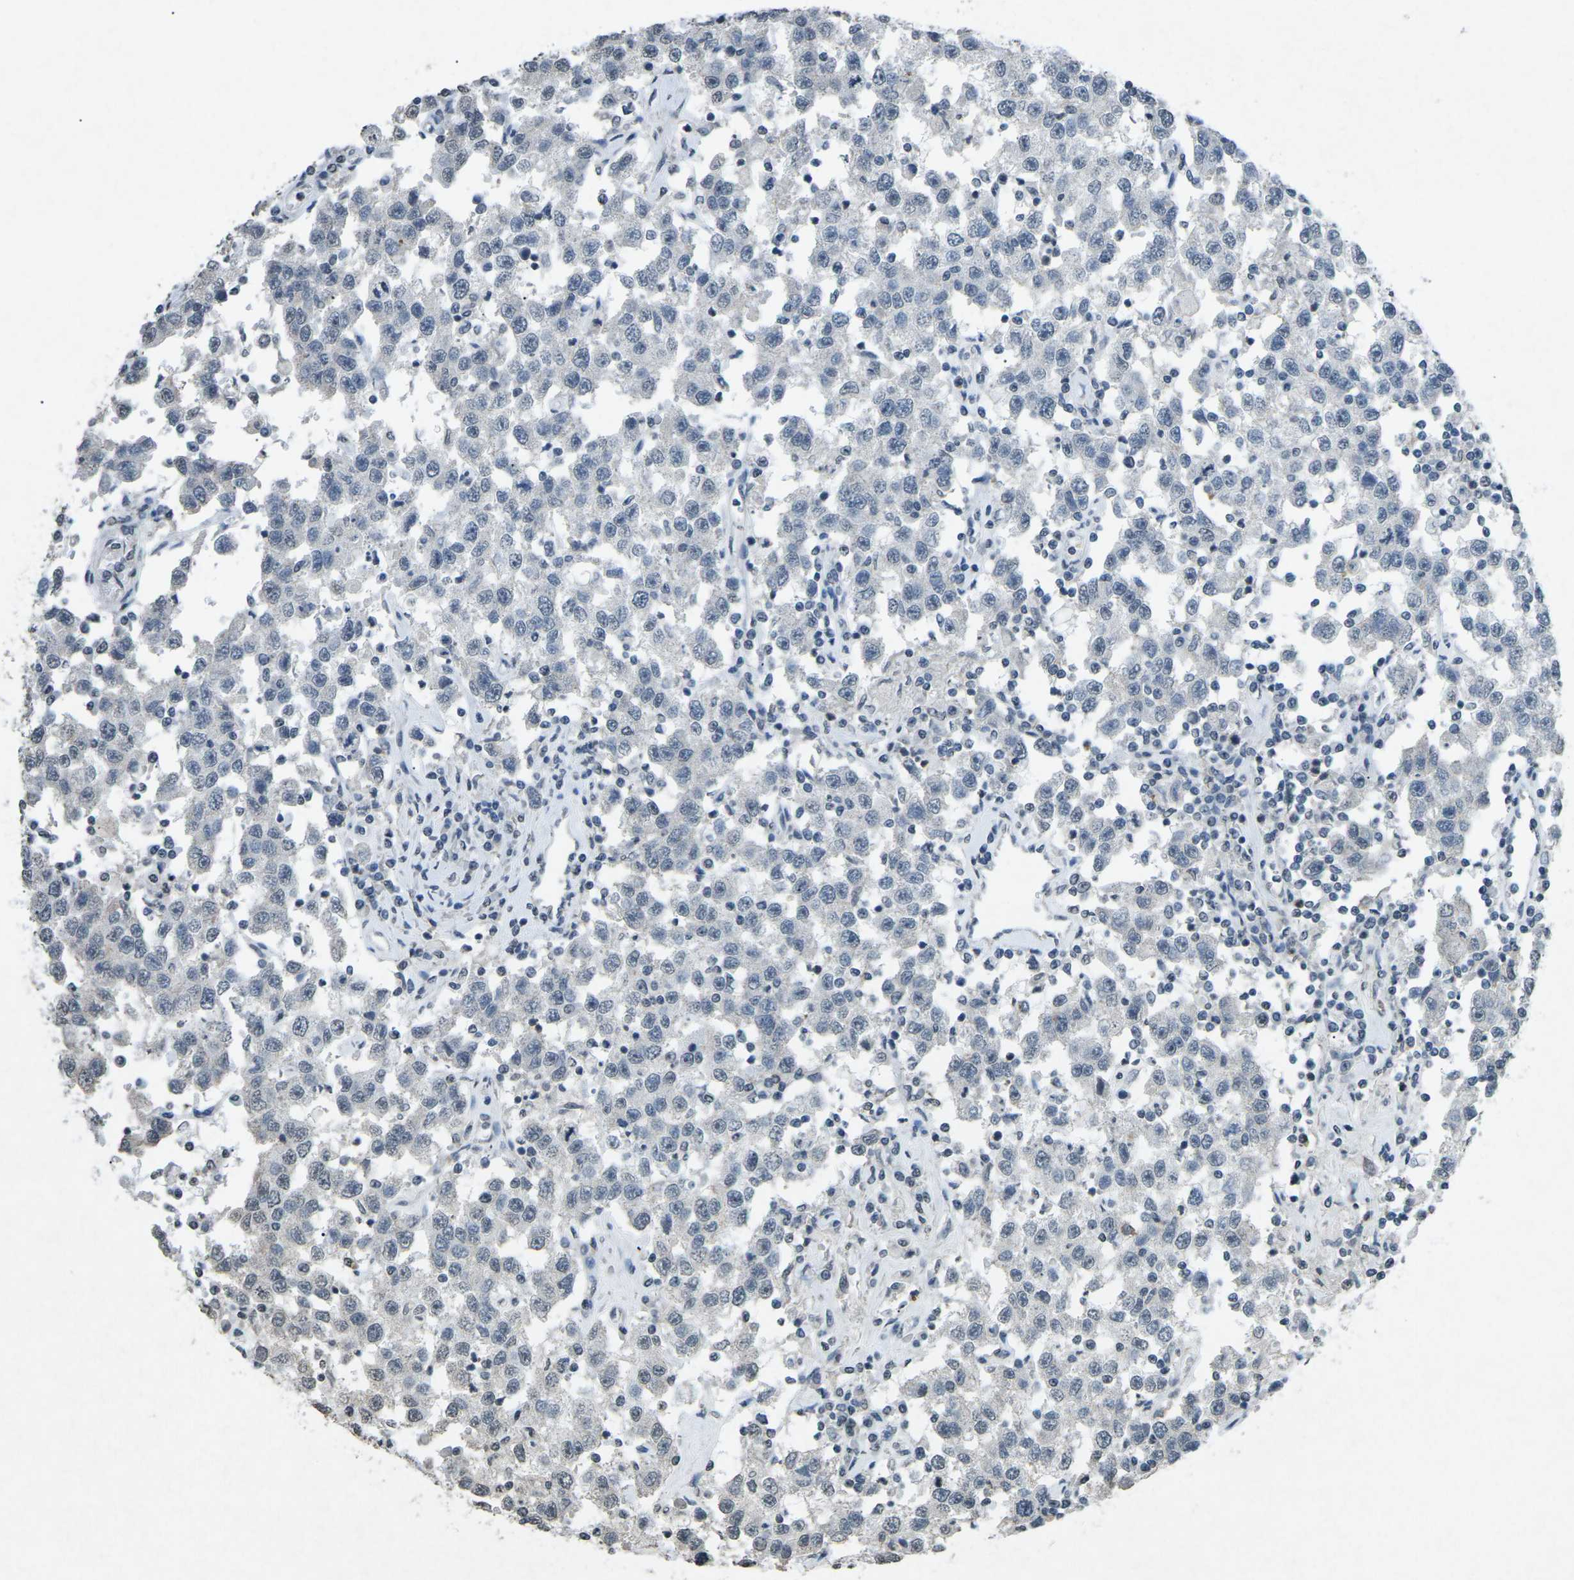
{"staining": {"intensity": "negative", "quantity": "none", "location": "none"}, "tissue": "testis cancer", "cell_type": "Tumor cells", "image_type": "cancer", "snomed": [{"axis": "morphology", "description": "Seminoma, NOS"}, {"axis": "topography", "description": "Testis"}], "caption": "Immunohistochemistry micrograph of neoplastic tissue: human testis cancer (seminoma) stained with DAB (3,3'-diaminobenzidine) reveals no significant protein expression in tumor cells.", "gene": "TFR2", "patient": {"sex": "male", "age": 41}}